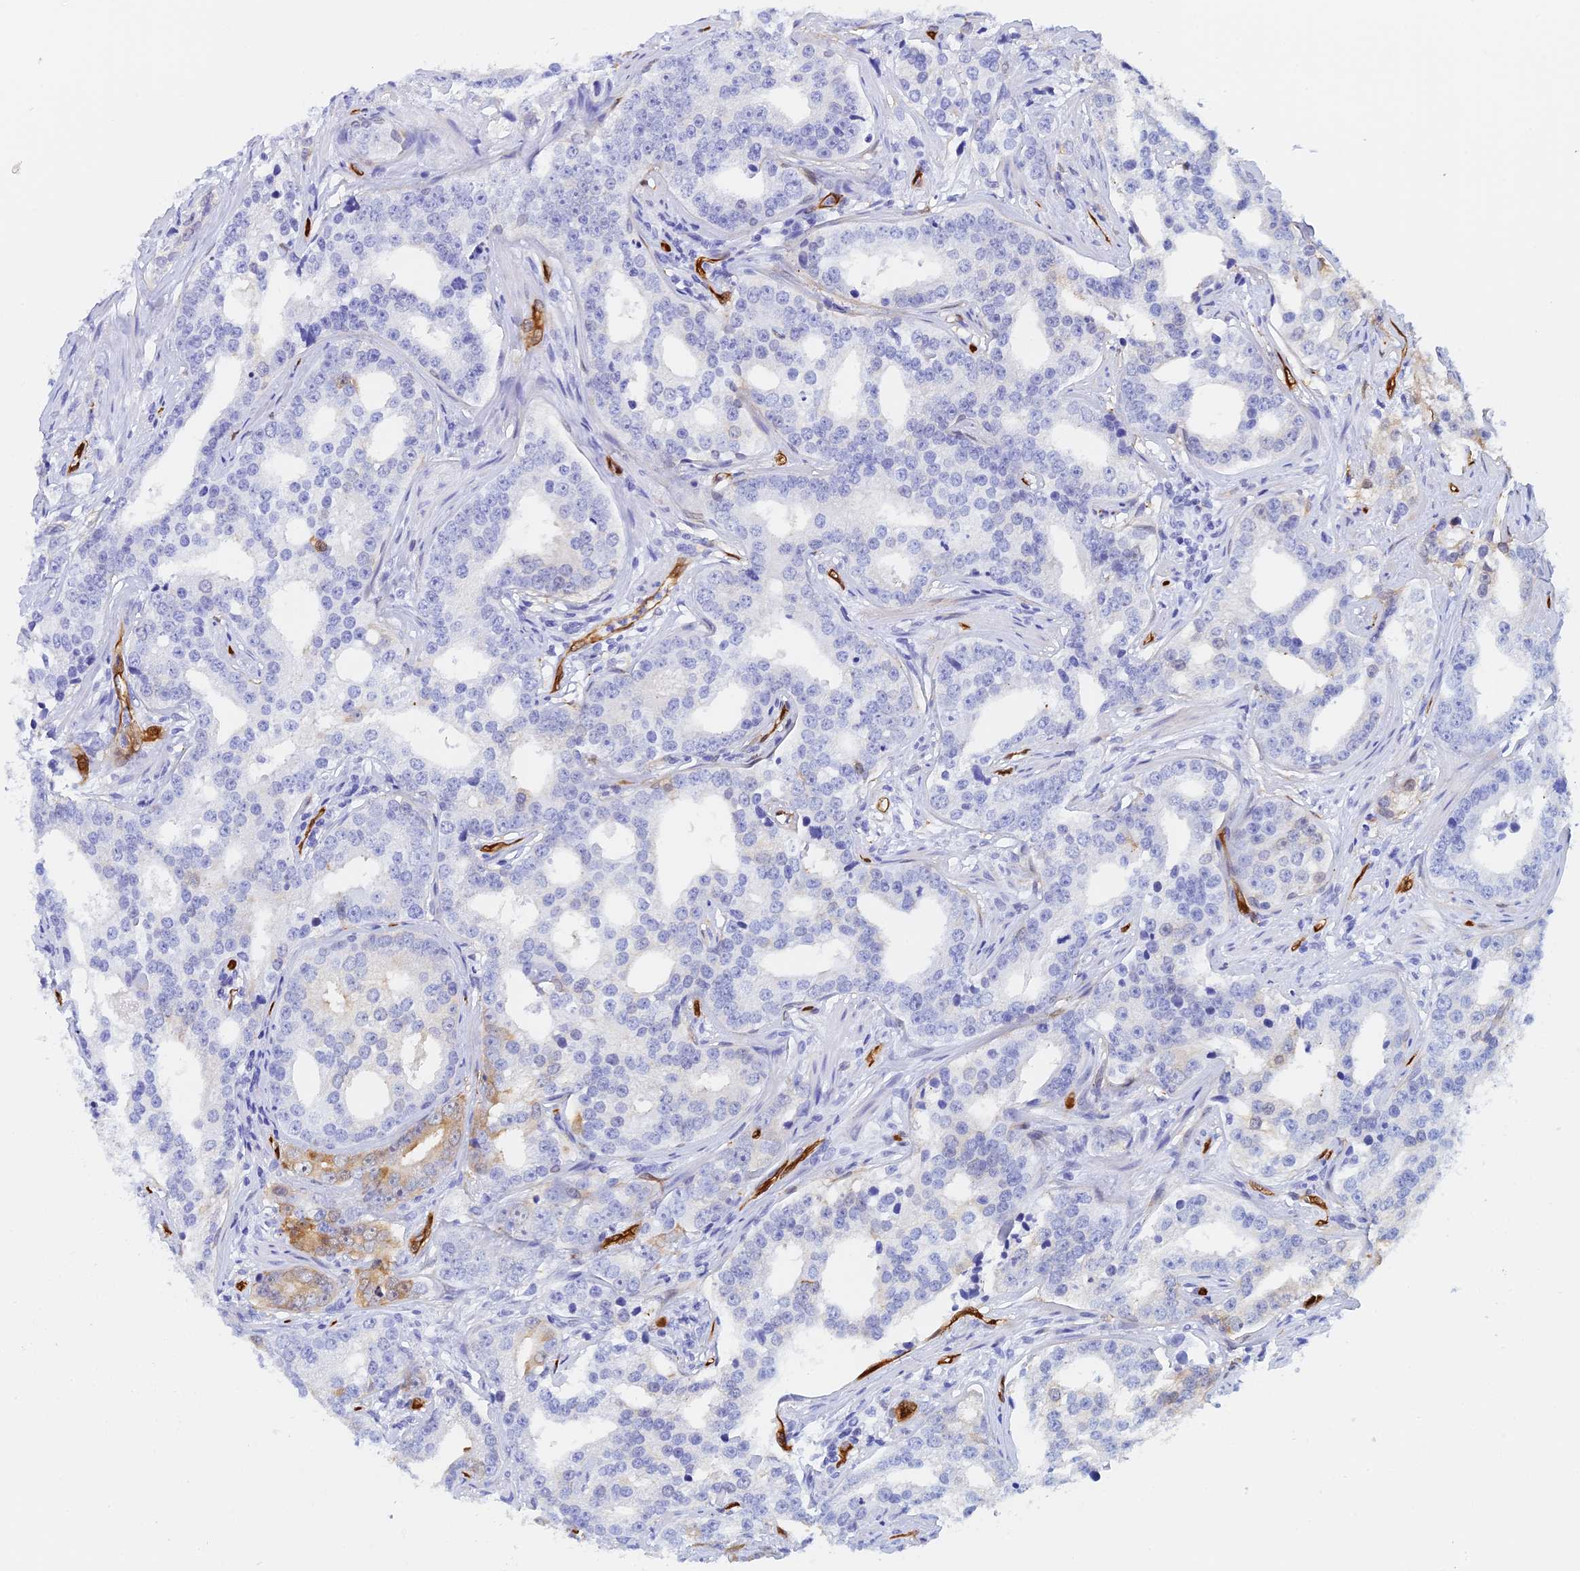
{"staining": {"intensity": "negative", "quantity": "none", "location": "none"}, "tissue": "prostate cancer", "cell_type": "Tumor cells", "image_type": "cancer", "snomed": [{"axis": "morphology", "description": "Adenocarcinoma, High grade"}, {"axis": "topography", "description": "Prostate"}], "caption": "There is no significant expression in tumor cells of adenocarcinoma (high-grade) (prostate).", "gene": "CRIP2", "patient": {"sex": "male", "age": 62}}